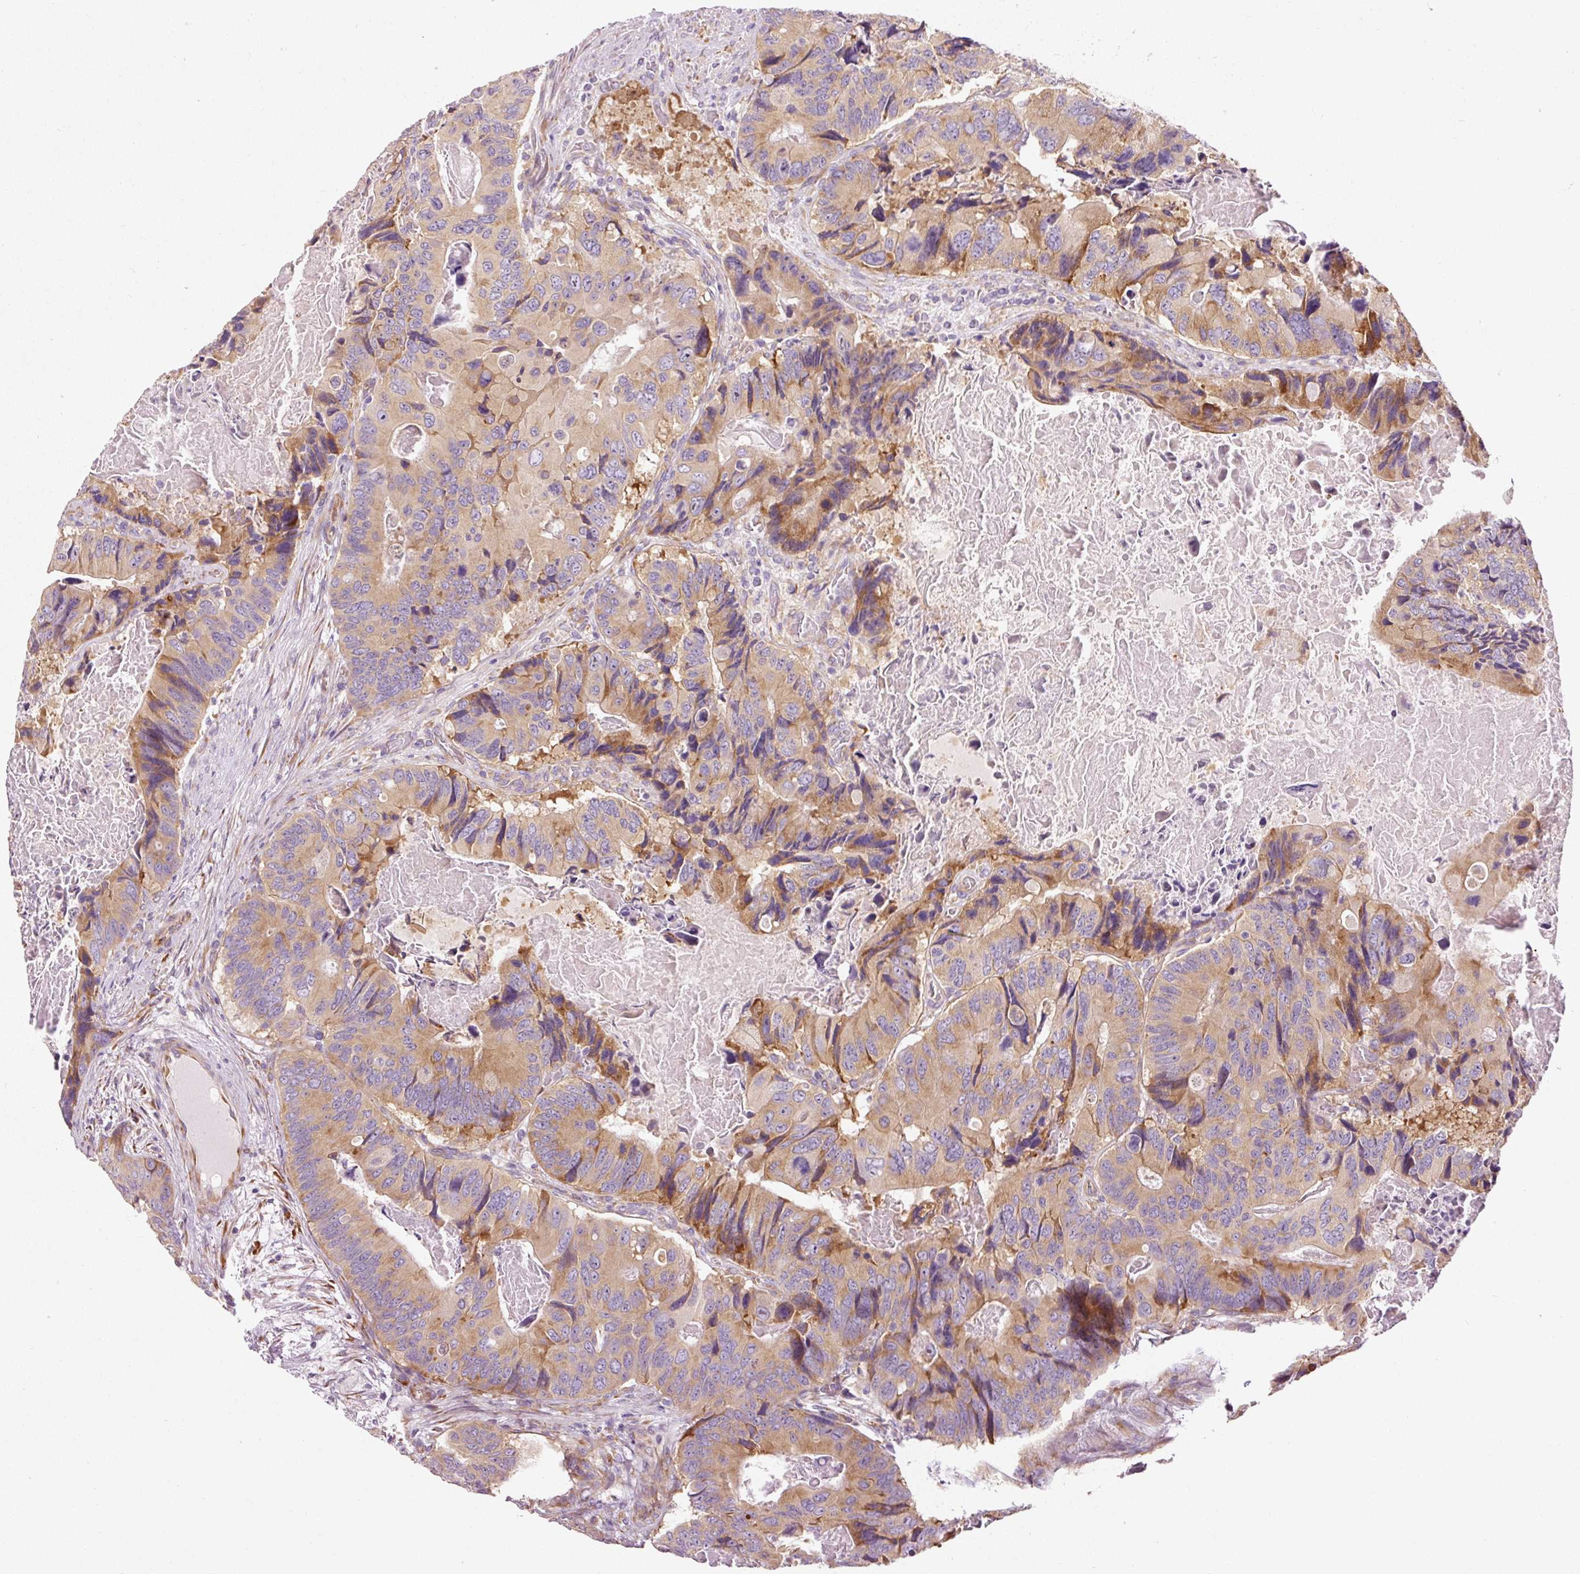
{"staining": {"intensity": "moderate", "quantity": ">75%", "location": "cytoplasmic/membranous"}, "tissue": "colorectal cancer", "cell_type": "Tumor cells", "image_type": "cancer", "snomed": [{"axis": "morphology", "description": "Adenocarcinoma, NOS"}, {"axis": "topography", "description": "Colon"}], "caption": "Human colorectal cancer (adenocarcinoma) stained with a protein marker demonstrates moderate staining in tumor cells.", "gene": "RPL10A", "patient": {"sex": "male", "age": 84}}